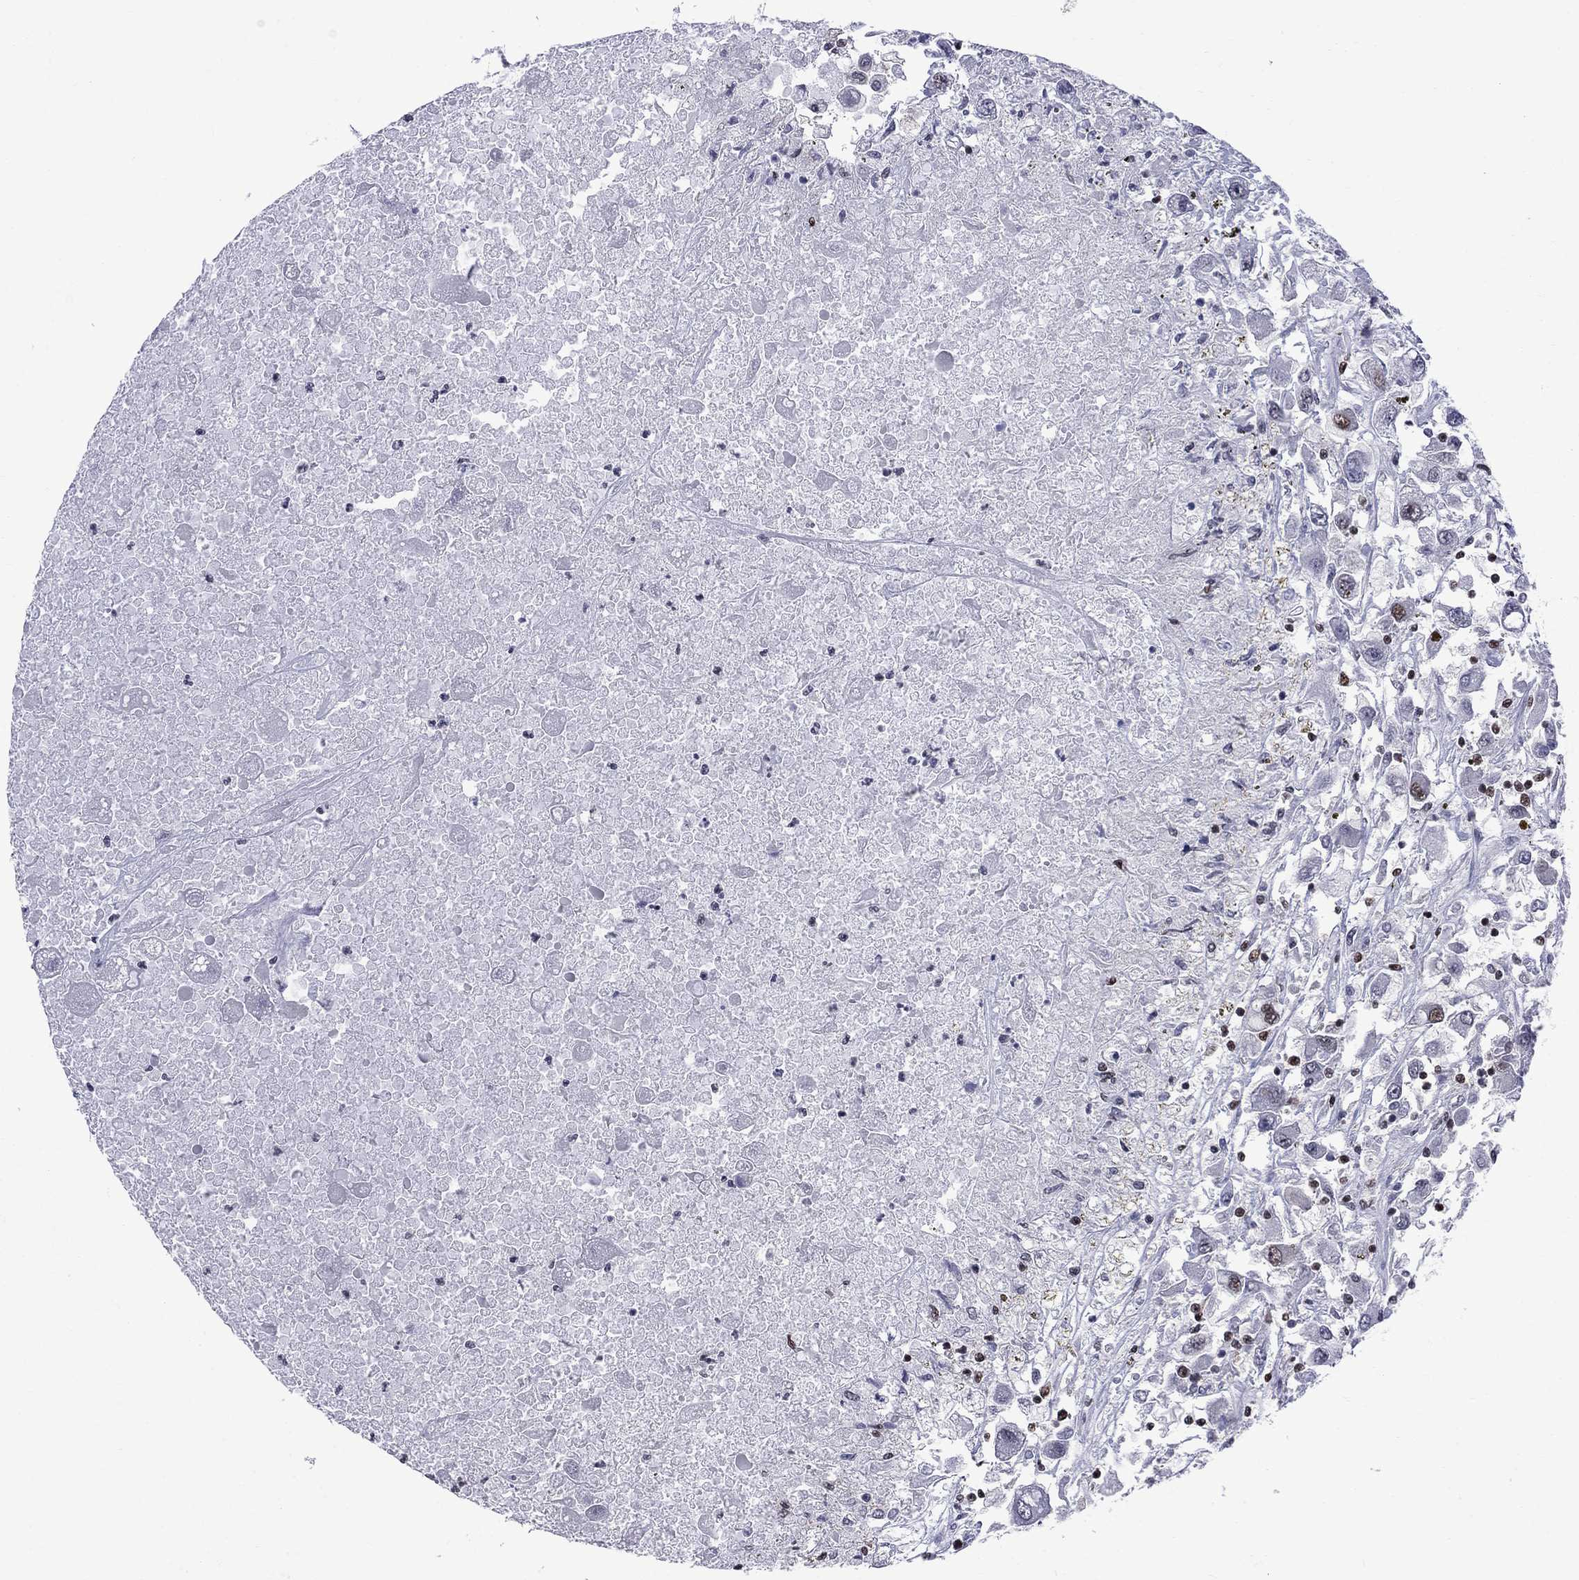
{"staining": {"intensity": "moderate", "quantity": "<25%", "location": "nuclear"}, "tissue": "renal cancer", "cell_type": "Tumor cells", "image_type": "cancer", "snomed": [{"axis": "morphology", "description": "Adenocarcinoma, NOS"}, {"axis": "topography", "description": "Kidney"}], "caption": "An image of renal cancer stained for a protein displays moderate nuclear brown staining in tumor cells.", "gene": "MED25", "patient": {"sex": "female", "age": 67}}